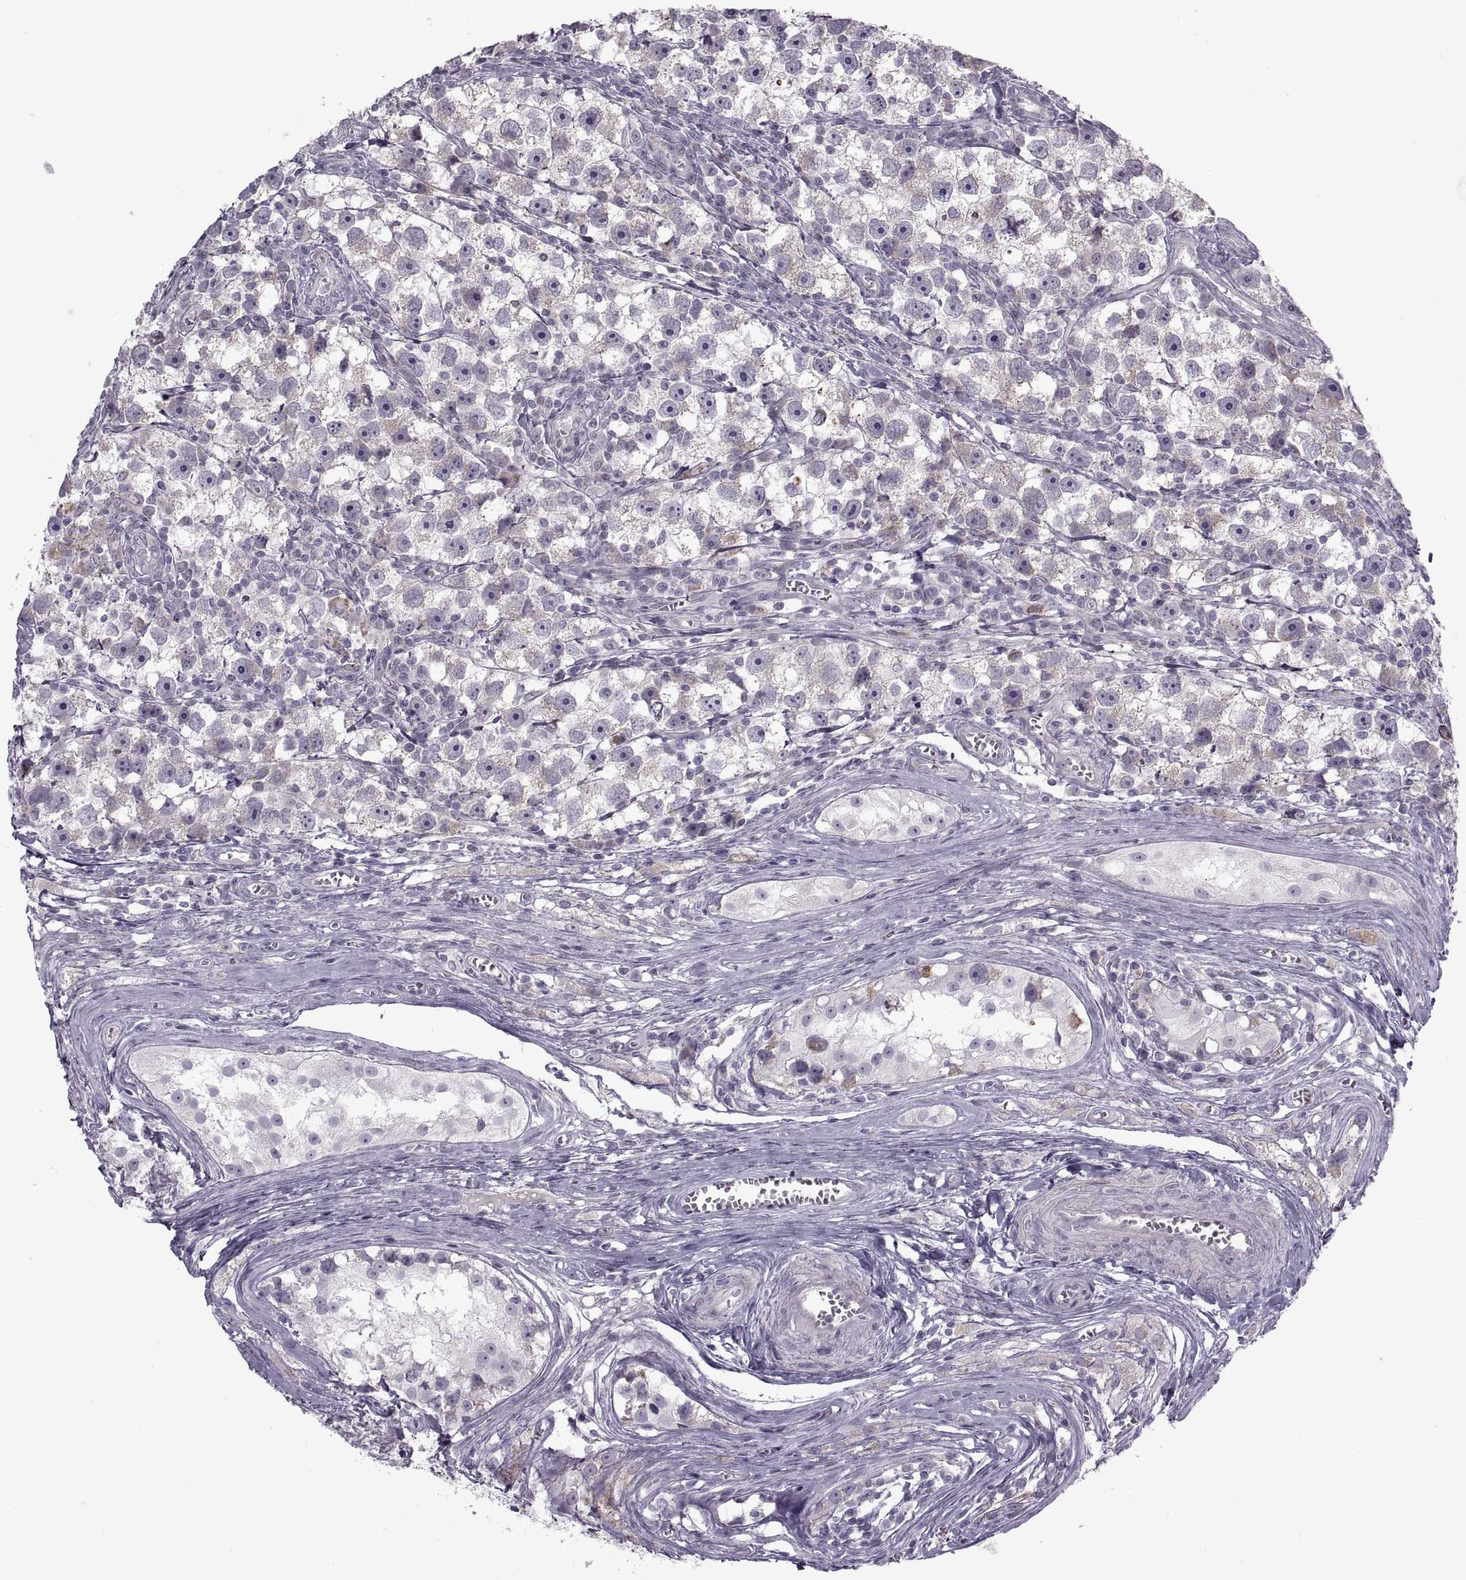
{"staining": {"intensity": "negative", "quantity": "none", "location": "none"}, "tissue": "testis cancer", "cell_type": "Tumor cells", "image_type": "cancer", "snomed": [{"axis": "morphology", "description": "Seminoma, NOS"}, {"axis": "topography", "description": "Testis"}], "caption": "Immunohistochemistry (IHC) image of human testis cancer stained for a protein (brown), which shows no positivity in tumor cells.", "gene": "PIERCE1", "patient": {"sex": "male", "age": 30}}